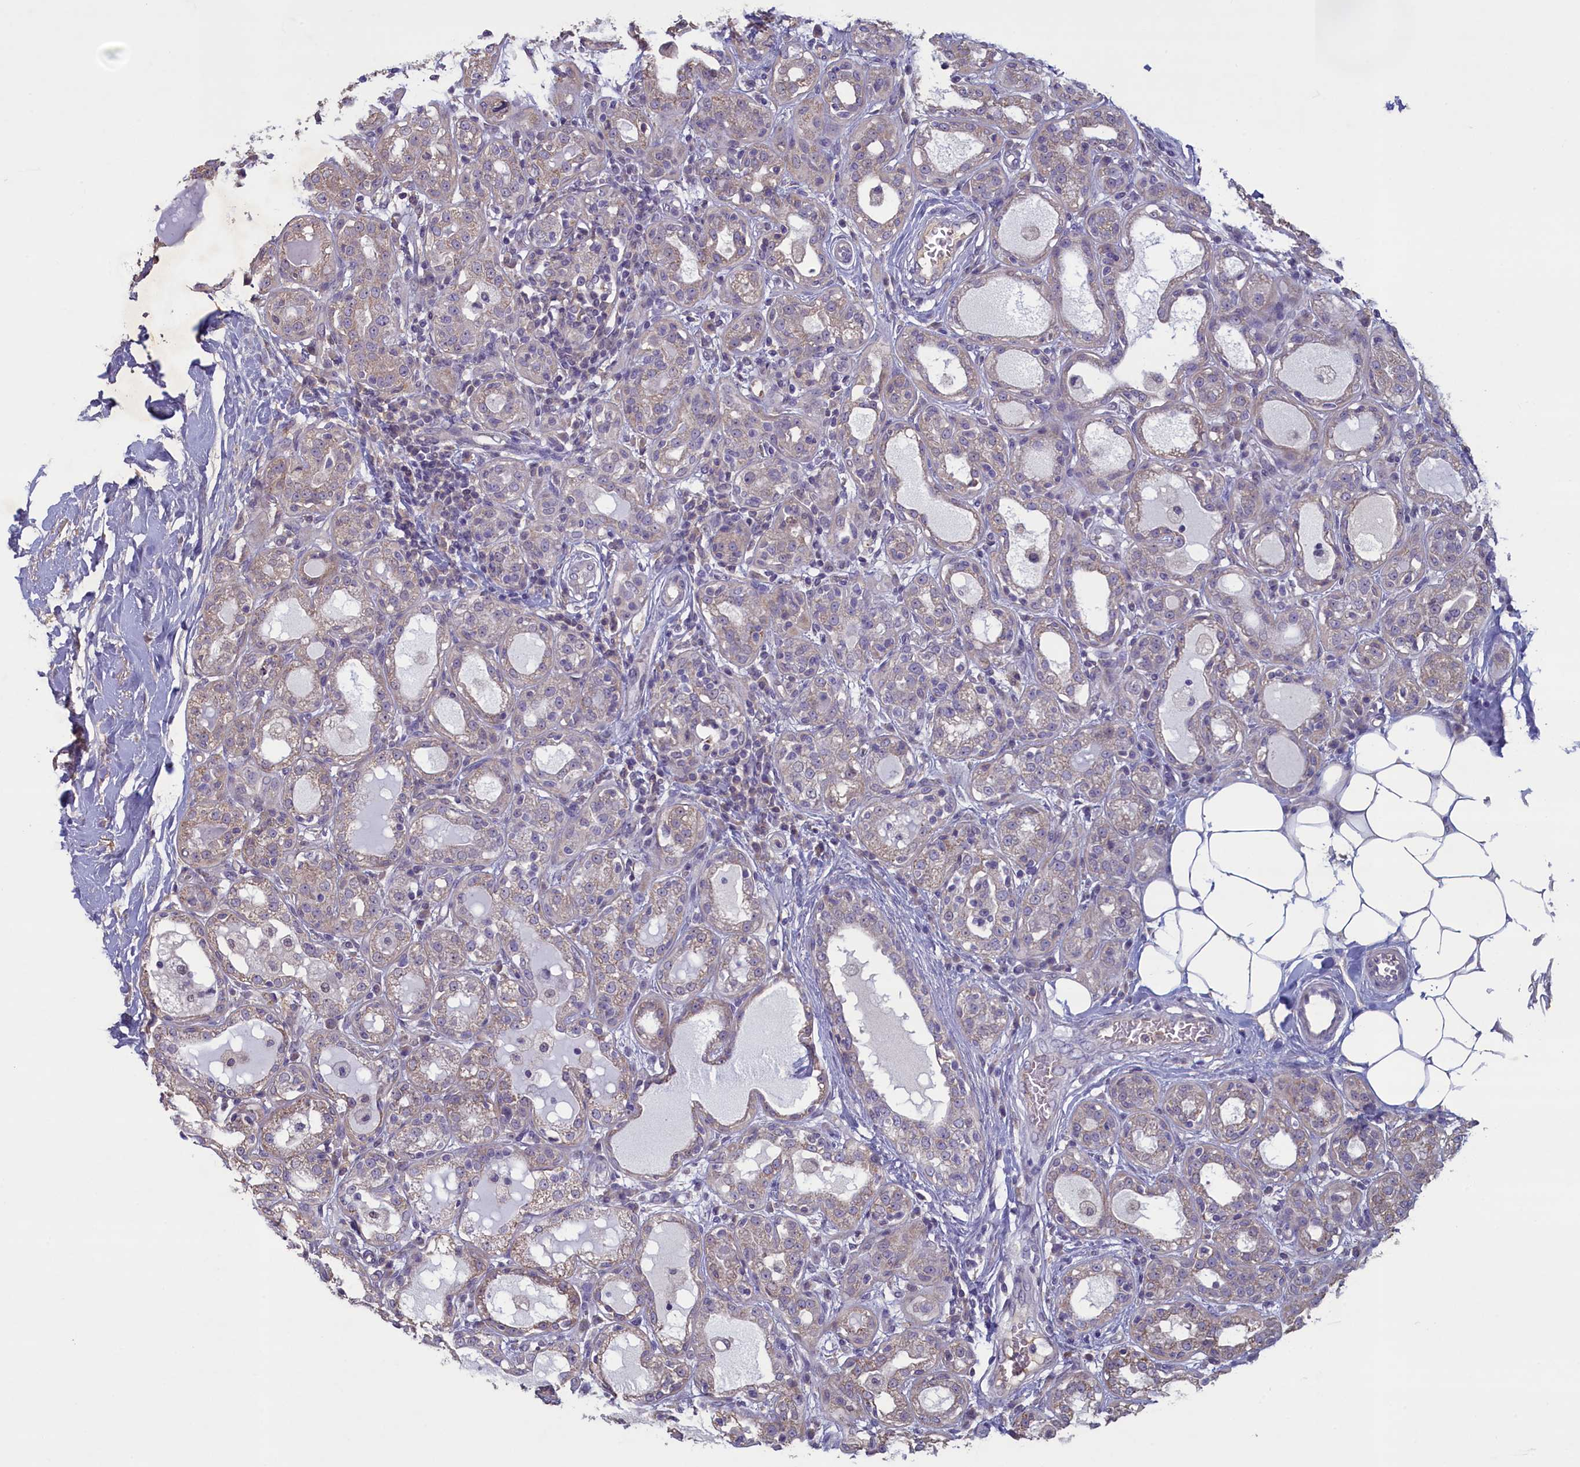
{"staining": {"intensity": "weak", "quantity": "<25%", "location": "cytoplasmic/membranous"}, "tissue": "breast cancer", "cell_type": "Tumor cells", "image_type": "cancer", "snomed": [{"axis": "morphology", "description": "Duct carcinoma"}, {"axis": "topography", "description": "Breast"}], "caption": "Immunohistochemistry image of human breast cancer stained for a protein (brown), which displays no expression in tumor cells.", "gene": "ATF7IP2", "patient": {"sex": "female", "age": 27}}